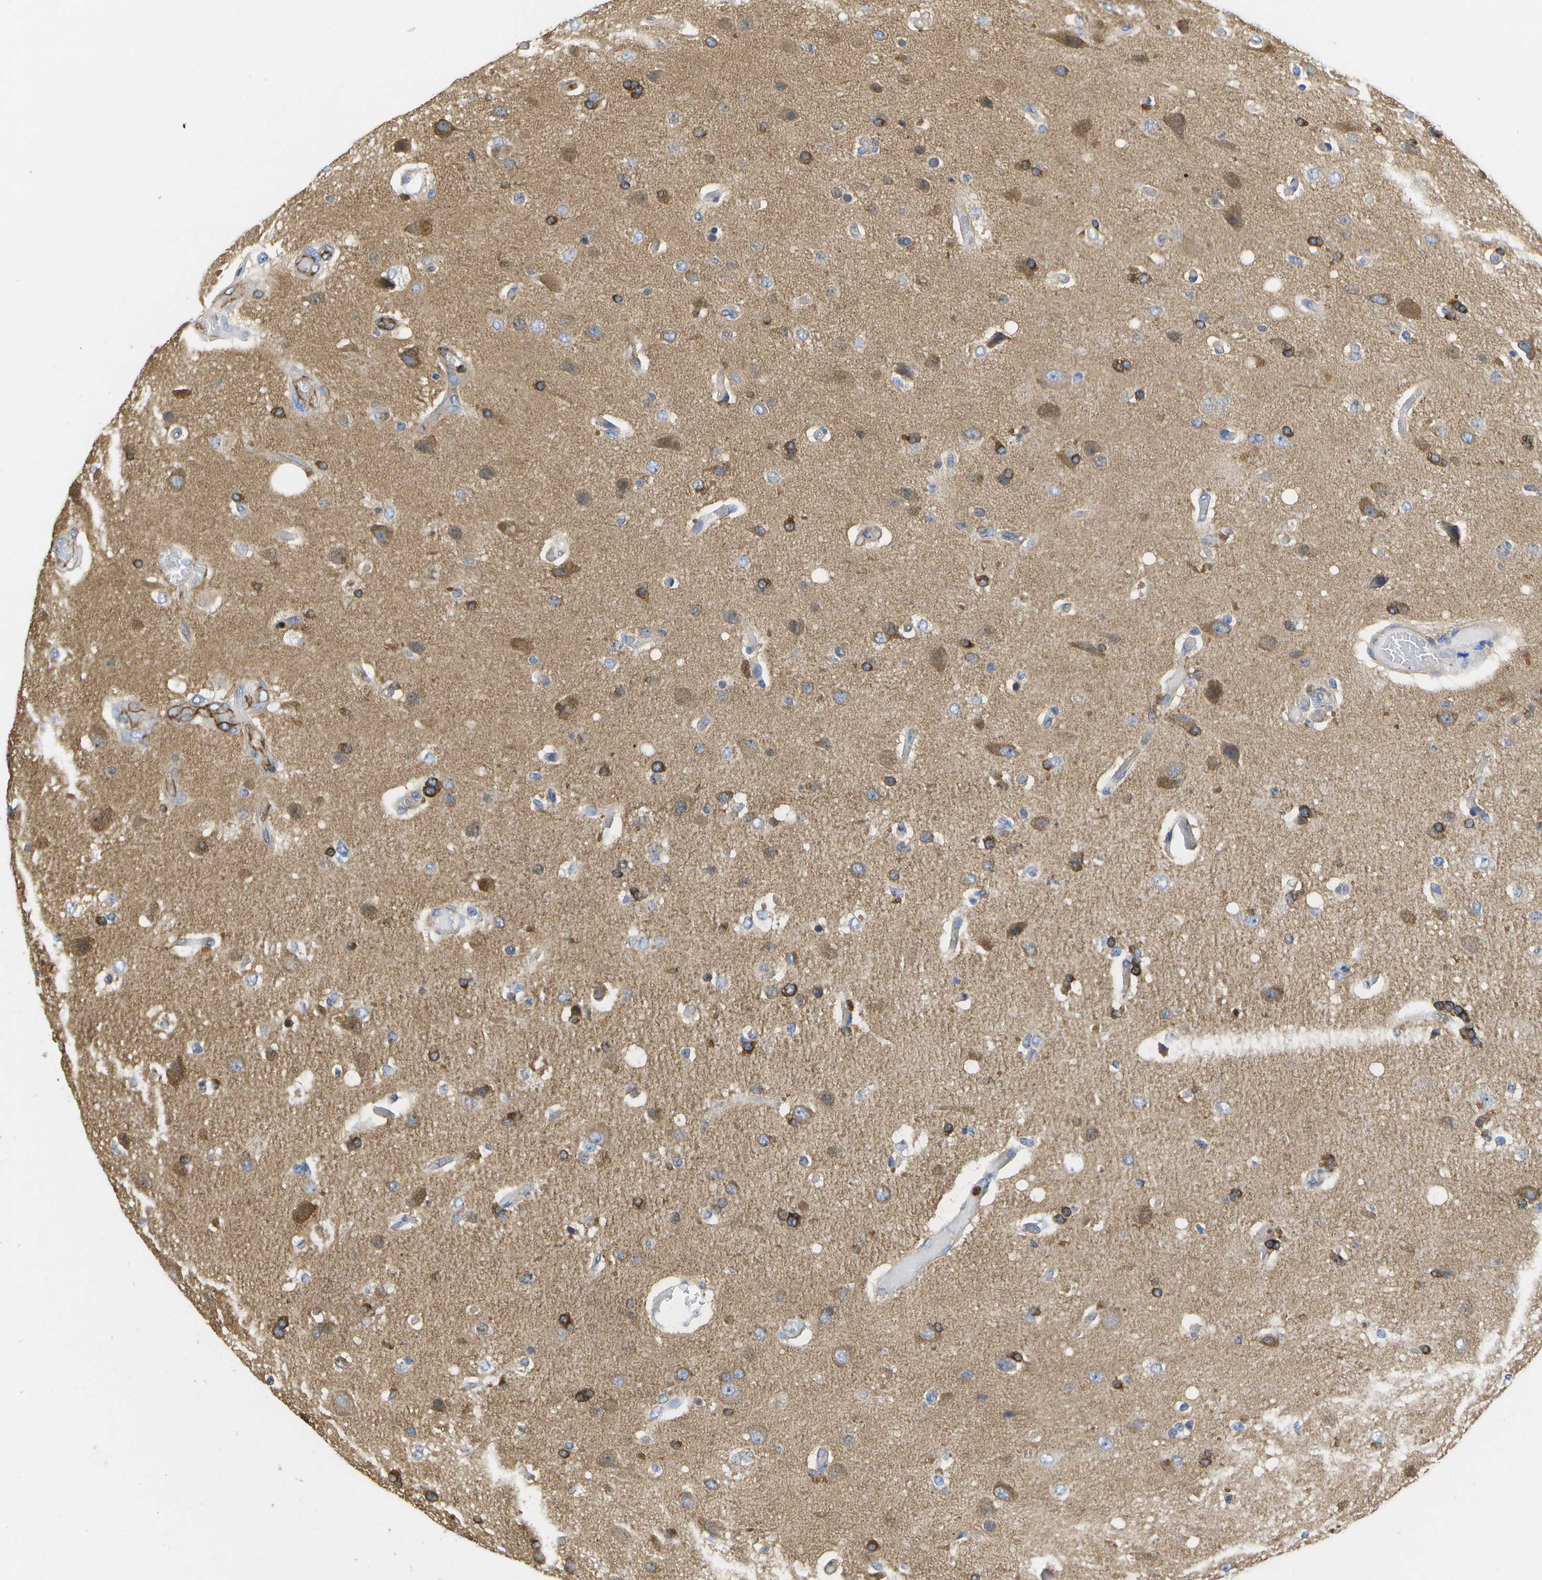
{"staining": {"intensity": "strong", "quantity": "<25%", "location": "cytoplasmic/membranous"}, "tissue": "glioma", "cell_type": "Tumor cells", "image_type": "cancer", "snomed": [{"axis": "morphology", "description": "Normal tissue, NOS"}, {"axis": "morphology", "description": "Glioma, malignant, High grade"}, {"axis": "topography", "description": "Cerebral cortex"}], "caption": "Glioma tissue exhibits strong cytoplasmic/membranous expression in about <25% of tumor cells, visualized by immunohistochemistry.", "gene": "DYSF", "patient": {"sex": "male", "age": 77}}